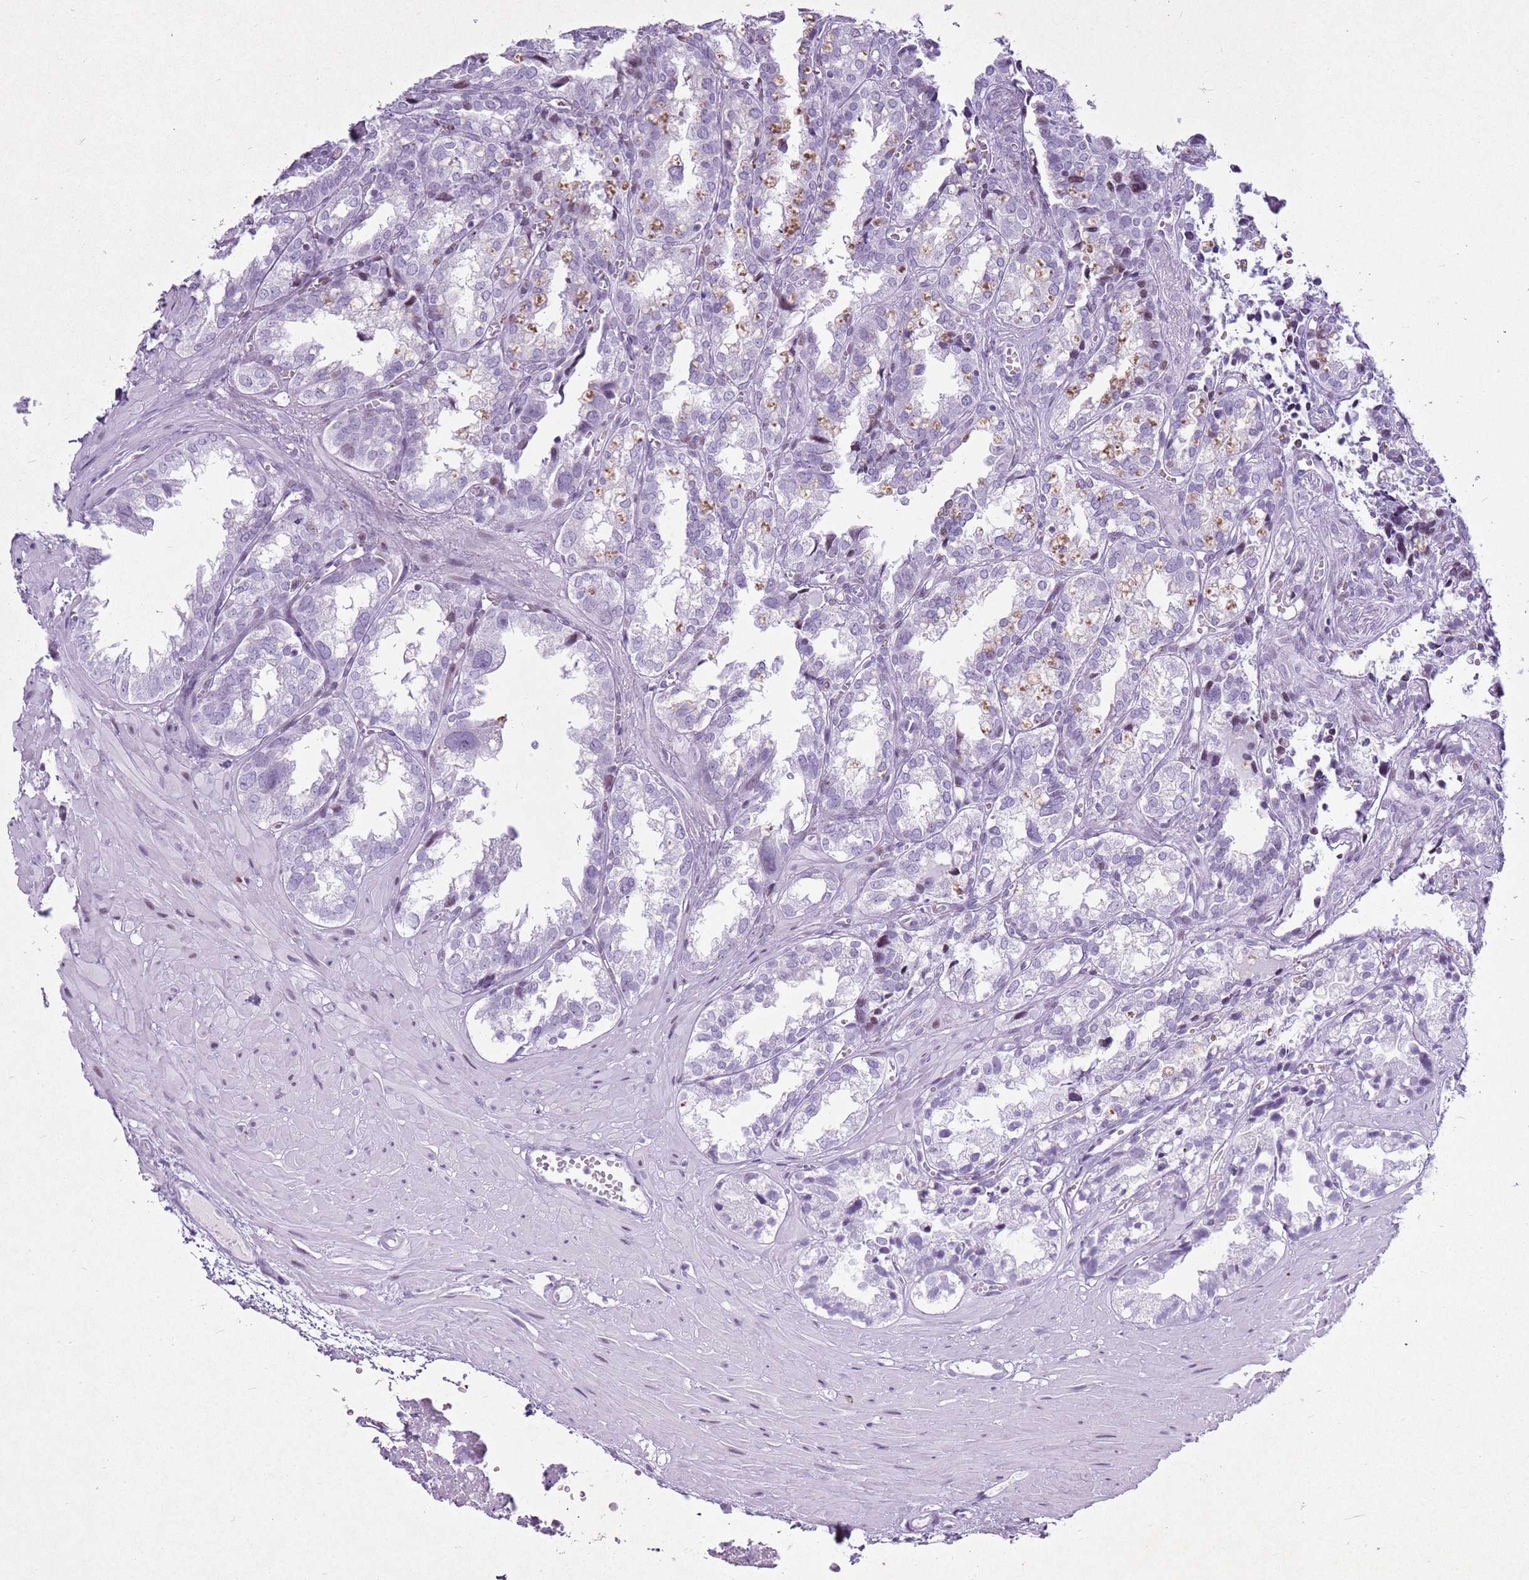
{"staining": {"intensity": "negative", "quantity": "none", "location": "none"}, "tissue": "seminal vesicle", "cell_type": "Glandular cells", "image_type": "normal", "snomed": [{"axis": "morphology", "description": "Normal tissue, NOS"}, {"axis": "topography", "description": "Prostate"}, {"axis": "topography", "description": "Seminal veicle"}], "caption": "Immunohistochemical staining of unremarkable seminal vesicle shows no significant staining in glandular cells. The staining was performed using DAB to visualize the protein expression in brown, while the nuclei were stained in blue with hematoxylin (Magnification: 20x).", "gene": "ASIP", "patient": {"sex": "male", "age": 51}}